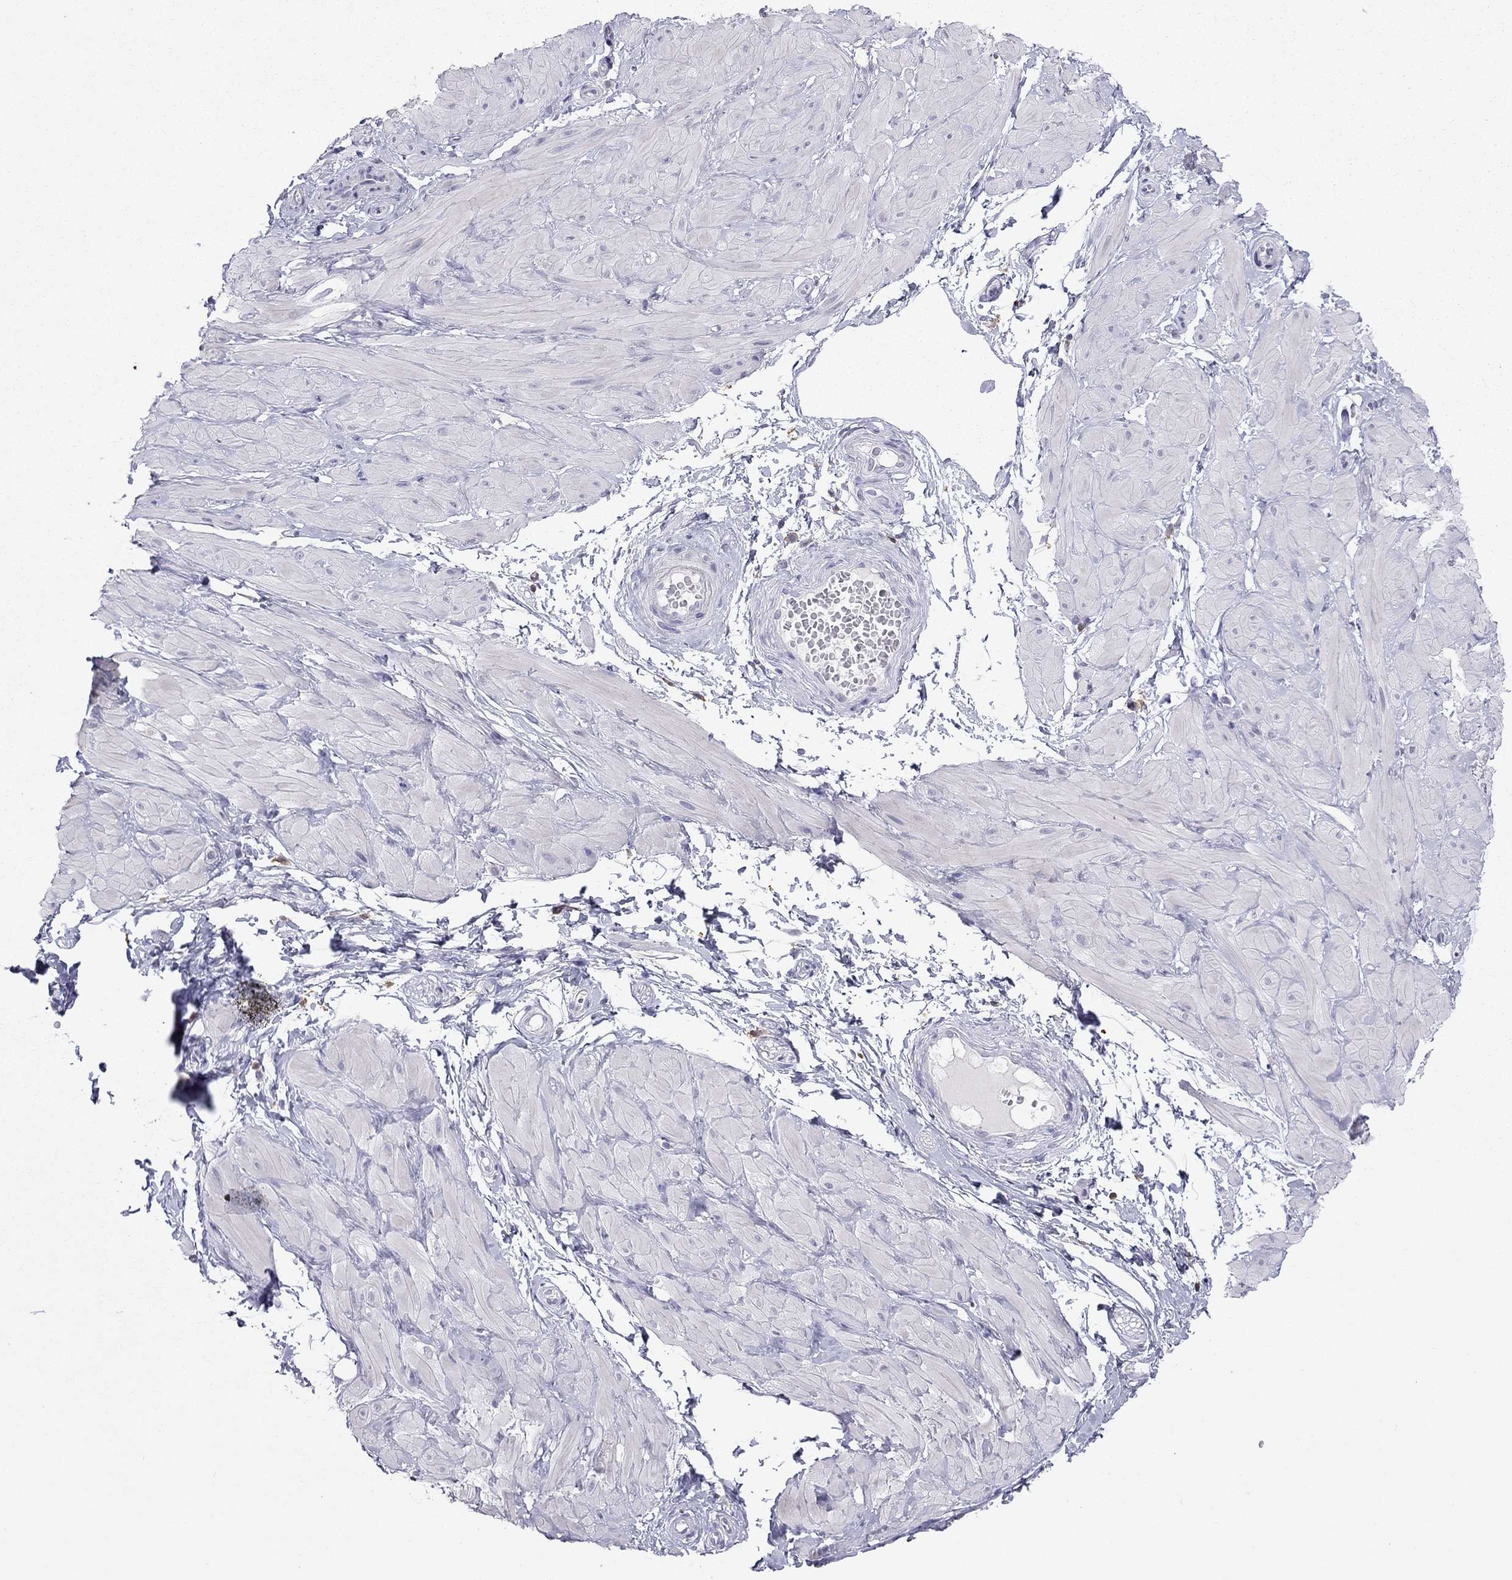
{"staining": {"intensity": "negative", "quantity": "none", "location": "none"}, "tissue": "adipose tissue", "cell_type": "Adipocytes", "image_type": "normal", "snomed": [{"axis": "morphology", "description": "Normal tissue, NOS"}, {"axis": "topography", "description": "Smooth muscle"}, {"axis": "topography", "description": "Peripheral nerve tissue"}], "caption": "Adipocytes show no significant positivity in normal adipose tissue. (DAB (3,3'-diaminobenzidine) immunohistochemistry (IHC), high magnification).", "gene": "PPP1R3A", "patient": {"sex": "male", "age": 22}}